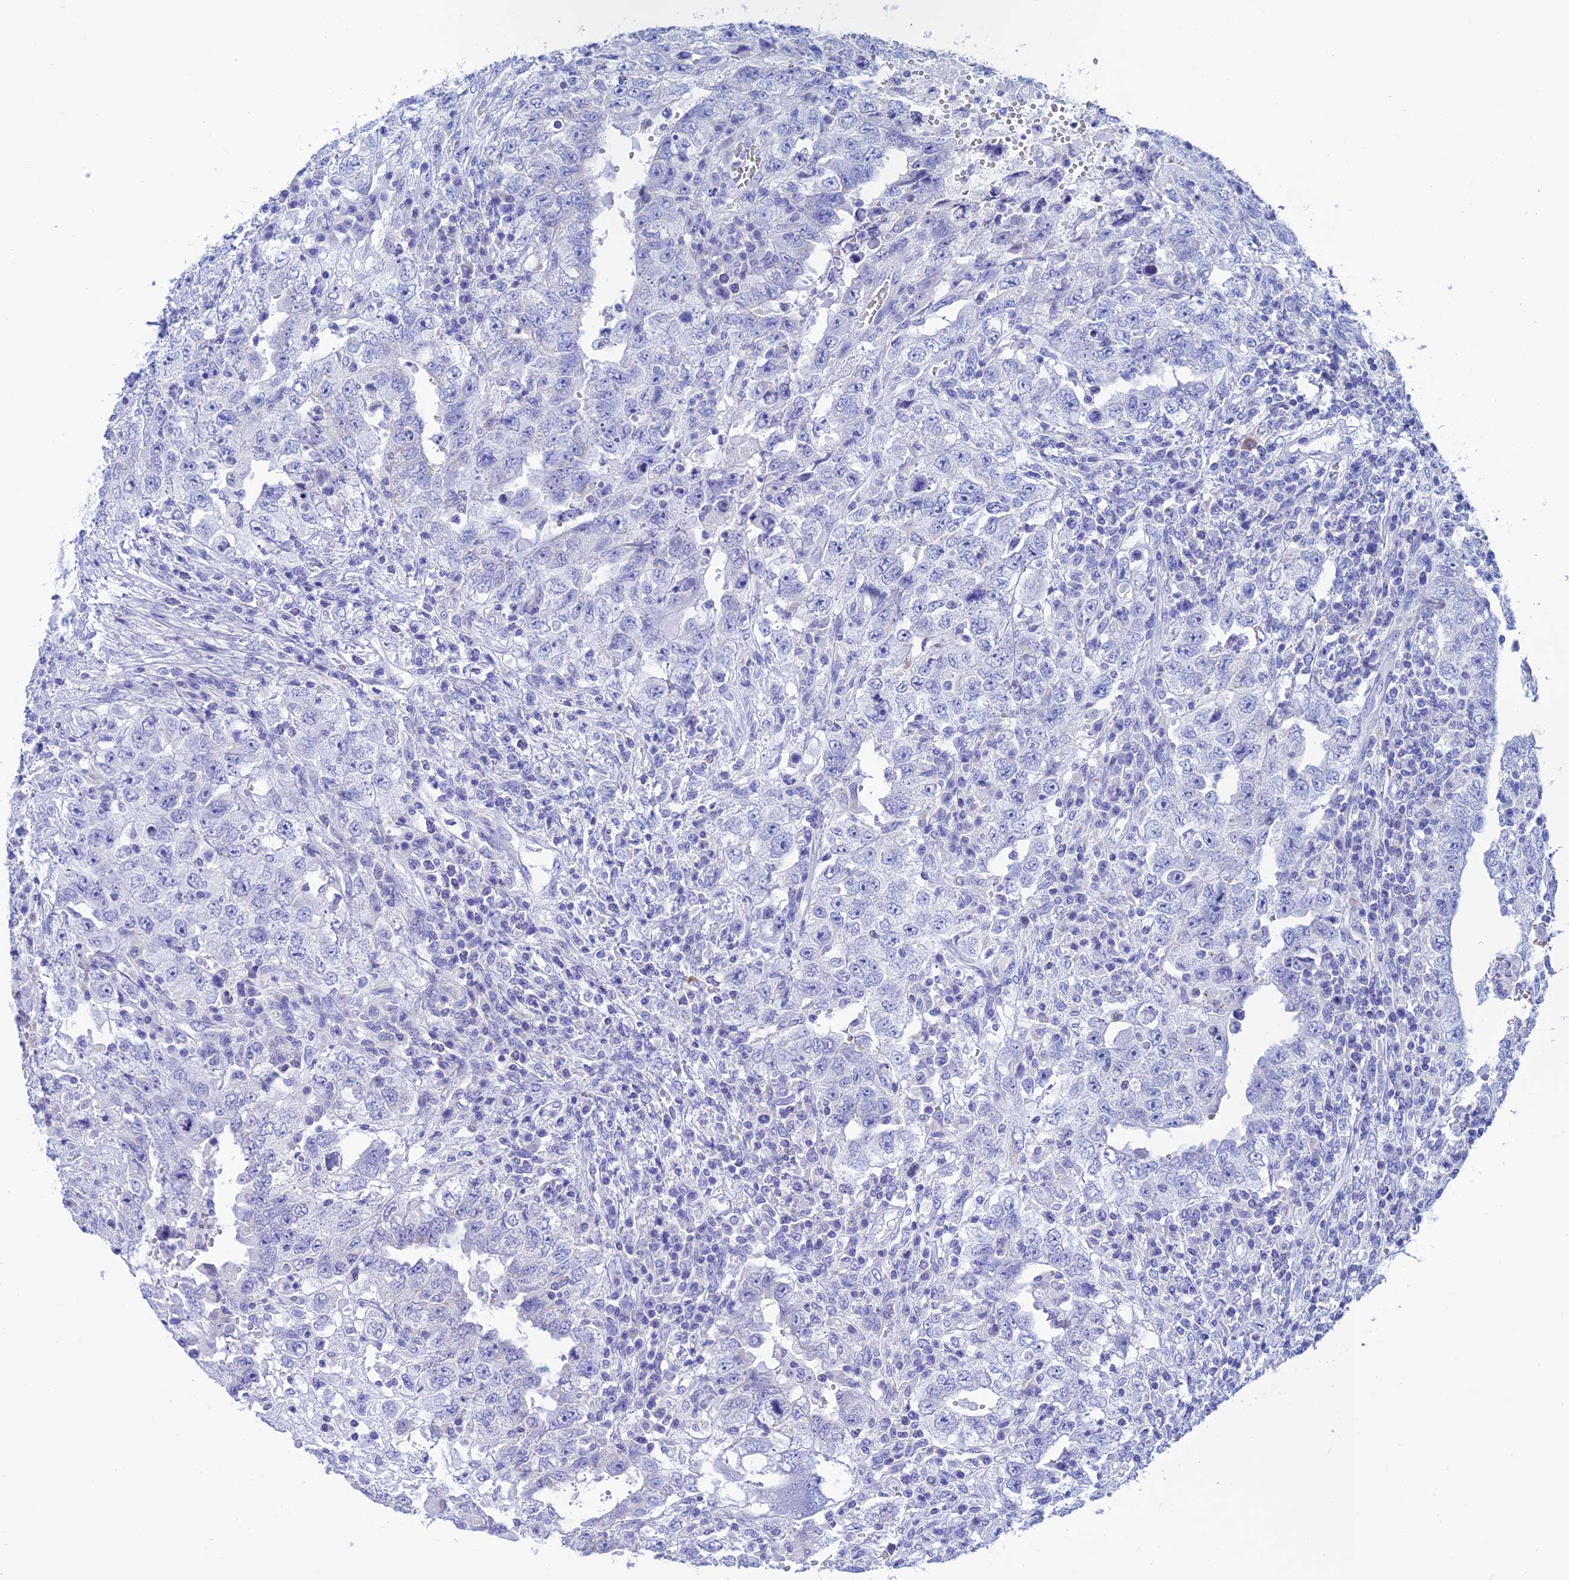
{"staining": {"intensity": "negative", "quantity": "none", "location": "none"}, "tissue": "testis cancer", "cell_type": "Tumor cells", "image_type": "cancer", "snomed": [{"axis": "morphology", "description": "Carcinoma, Embryonal, NOS"}, {"axis": "topography", "description": "Testis"}], "caption": "Immunohistochemistry (IHC) of human testis cancer (embryonal carcinoma) reveals no staining in tumor cells.", "gene": "NXPE4", "patient": {"sex": "male", "age": 26}}